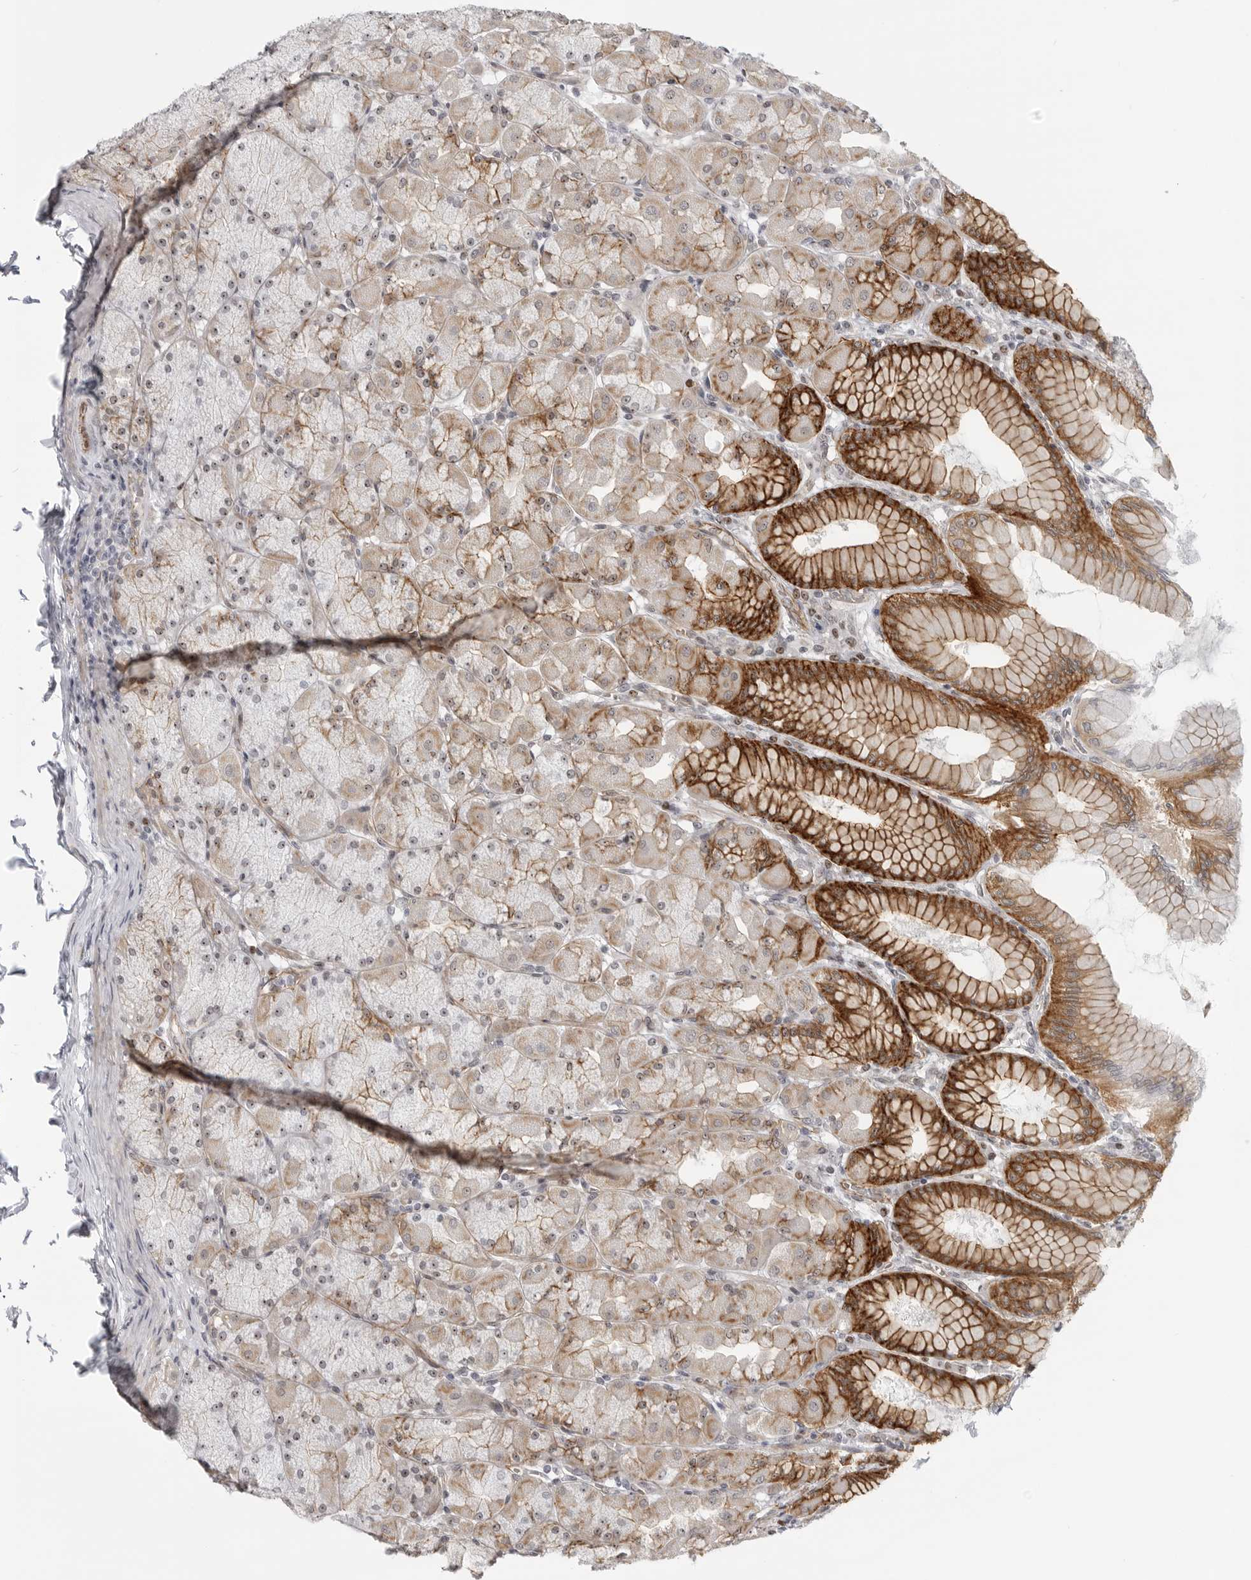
{"staining": {"intensity": "strong", "quantity": ">75%", "location": "cytoplasmic/membranous"}, "tissue": "stomach", "cell_type": "Glandular cells", "image_type": "normal", "snomed": [{"axis": "morphology", "description": "Normal tissue, NOS"}, {"axis": "topography", "description": "Stomach, upper"}], "caption": "Glandular cells show strong cytoplasmic/membranous staining in about >75% of cells in unremarkable stomach.", "gene": "CEP295NL", "patient": {"sex": "female", "age": 56}}